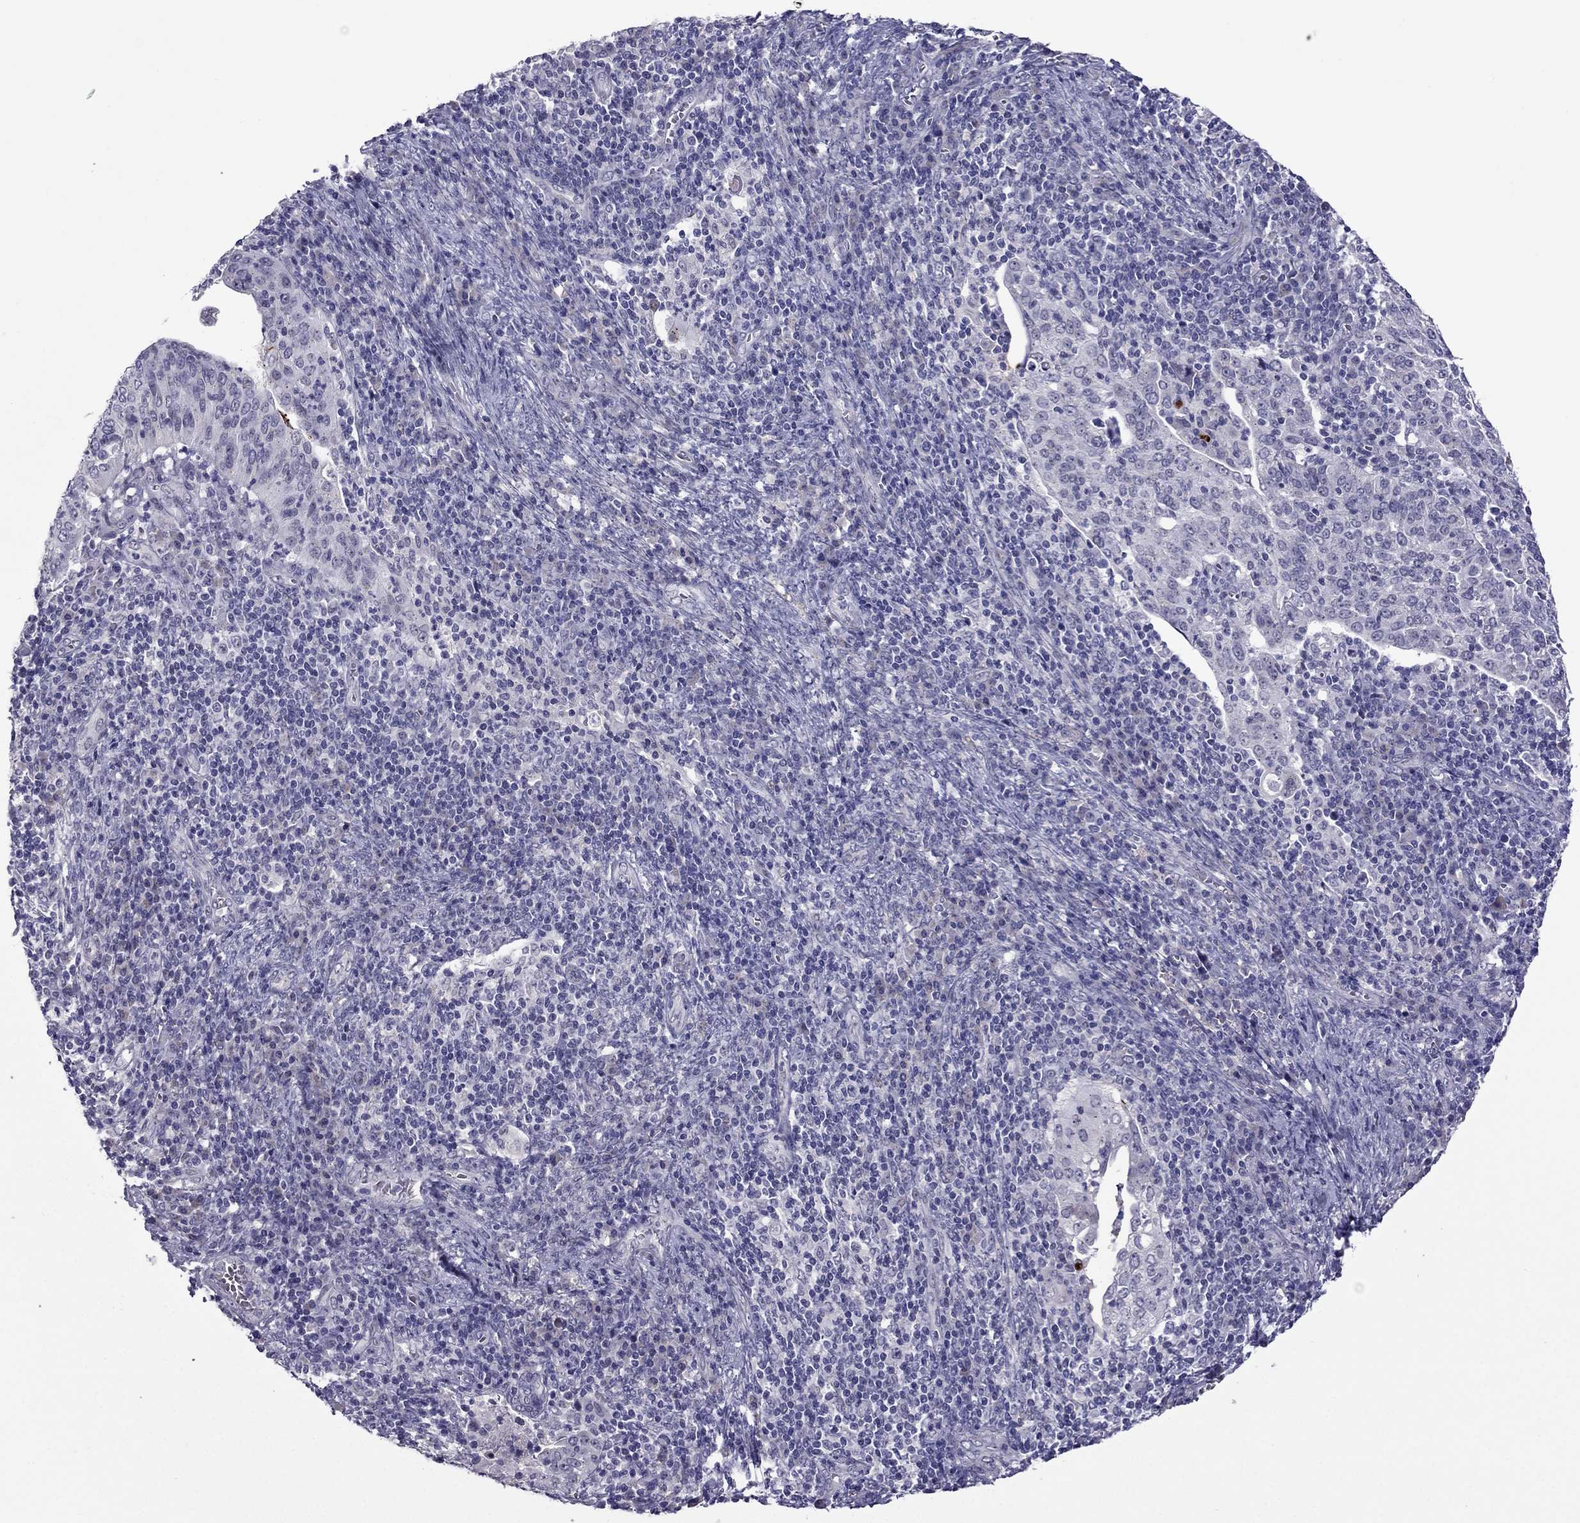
{"staining": {"intensity": "negative", "quantity": "none", "location": "none"}, "tissue": "cervical cancer", "cell_type": "Tumor cells", "image_type": "cancer", "snomed": [{"axis": "morphology", "description": "Squamous cell carcinoma, NOS"}, {"axis": "topography", "description": "Cervix"}], "caption": "This micrograph is of cervical cancer stained with immunohistochemistry (IHC) to label a protein in brown with the nuclei are counter-stained blue. There is no expression in tumor cells.", "gene": "MYBPH", "patient": {"sex": "female", "age": 39}}